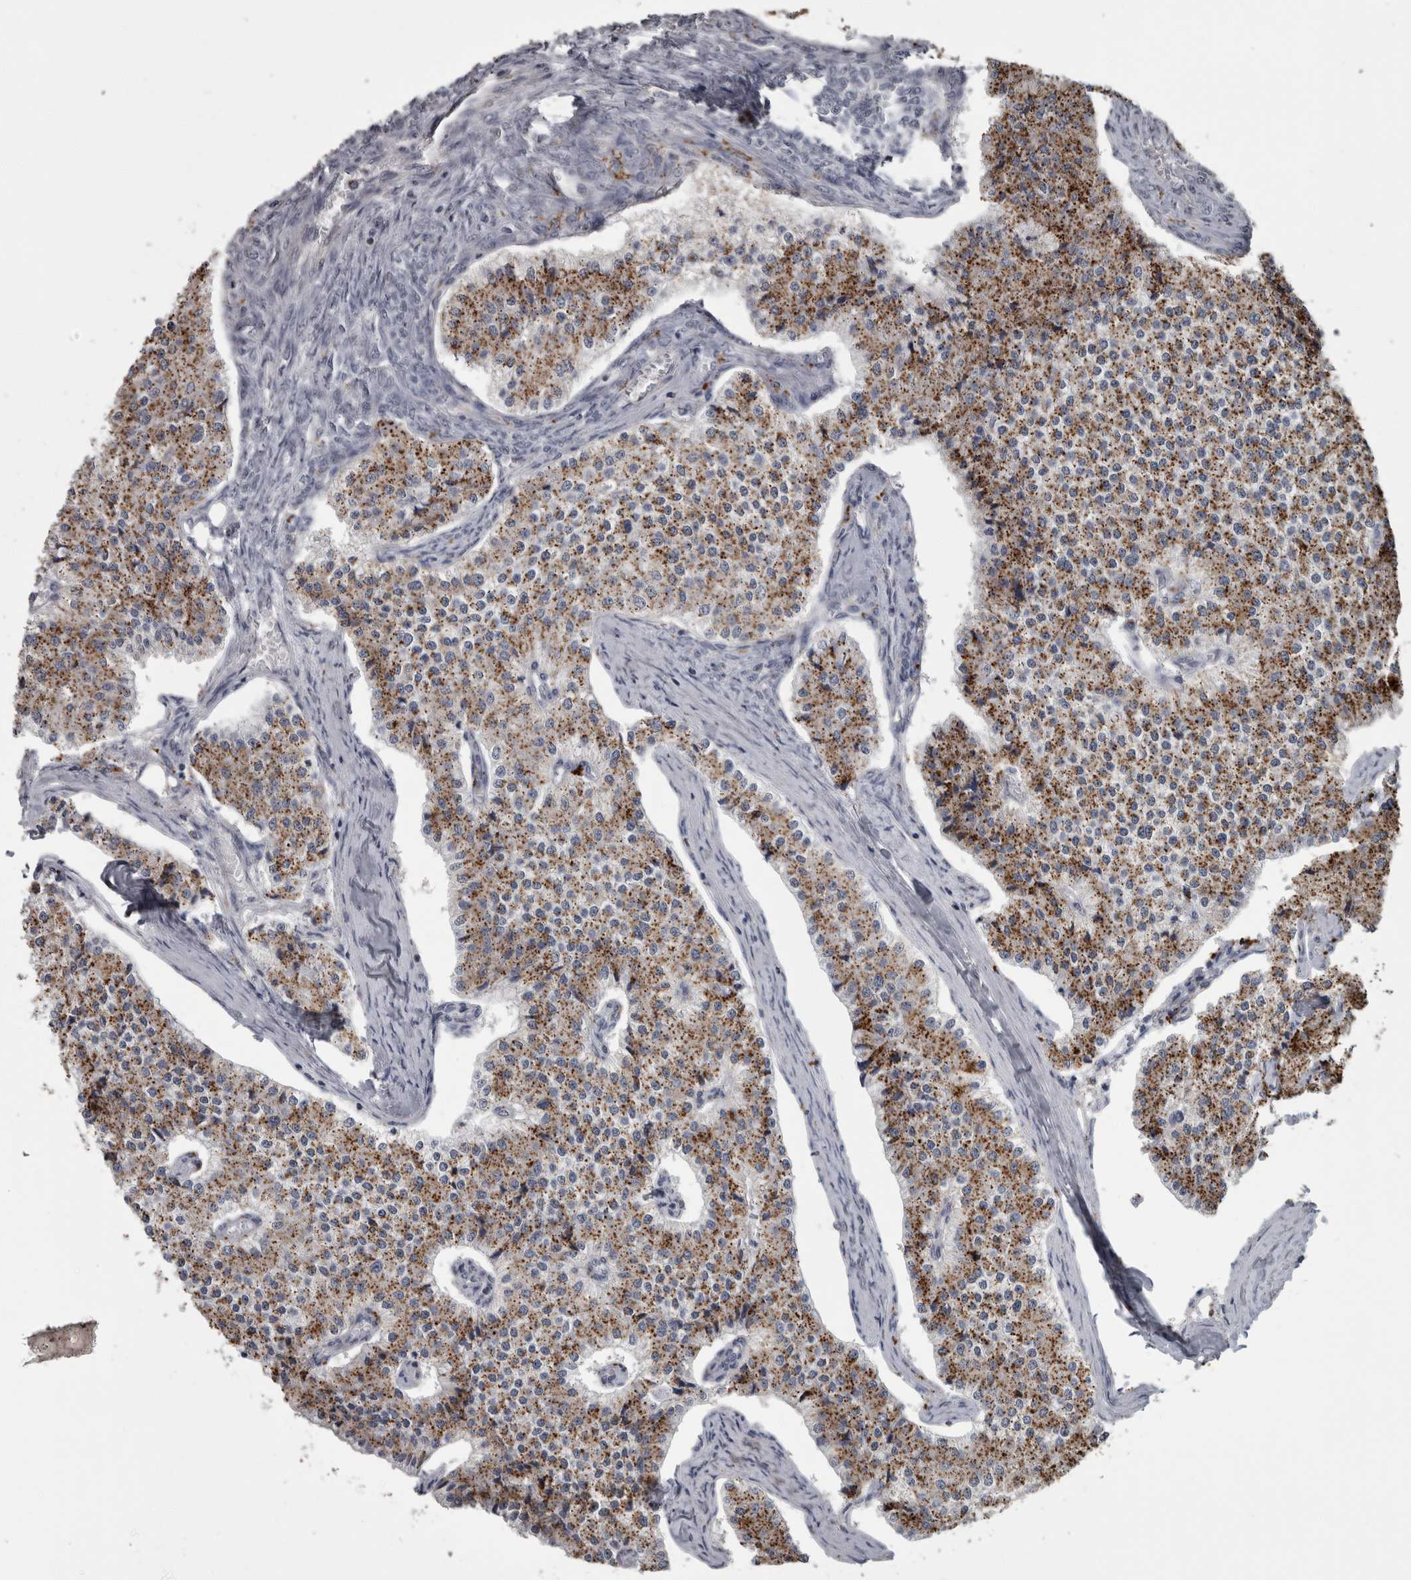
{"staining": {"intensity": "moderate", "quantity": ">75%", "location": "cytoplasmic/membranous"}, "tissue": "carcinoid", "cell_type": "Tumor cells", "image_type": "cancer", "snomed": [{"axis": "morphology", "description": "Carcinoid, malignant, NOS"}, {"axis": "topography", "description": "Colon"}], "caption": "Immunohistochemical staining of carcinoid (malignant) reveals moderate cytoplasmic/membranous protein positivity in about >75% of tumor cells. The protein is shown in brown color, while the nuclei are stained blue.", "gene": "NAAA", "patient": {"sex": "female", "age": 52}}